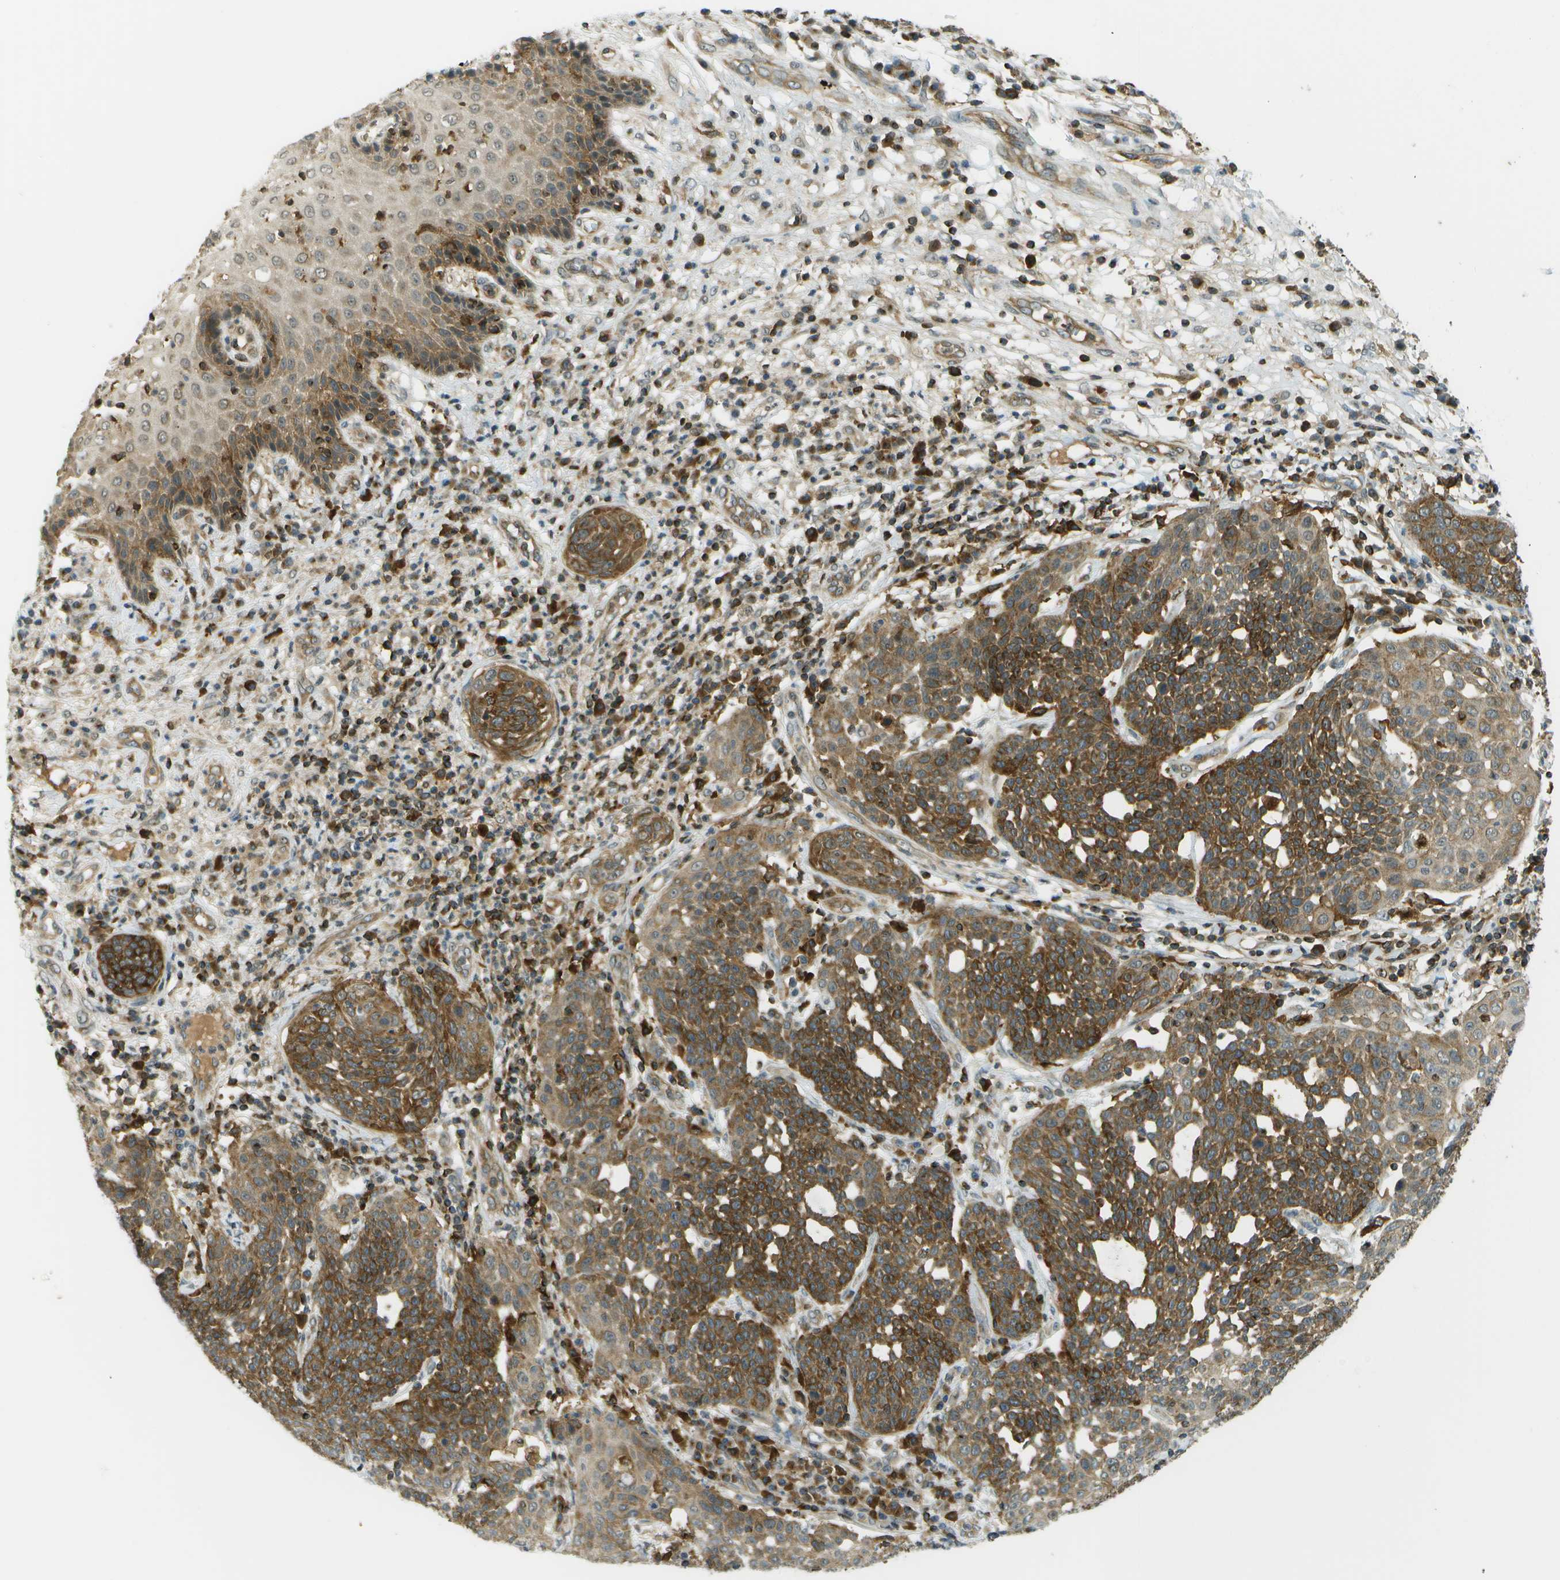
{"staining": {"intensity": "weak", "quantity": ">75%", "location": "cytoplasmic/membranous"}, "tissue": "cervical cancer", "cell_type": "Tumor cells", "image_type": "cancer", "snomed": [{"axis": "morphology", "description": "Squamous cell carcinoma, NOS"}, {"axis": "topography", "description": "Cervix"}], "caption": "Protein analysis of cervical squamous cell carcinoma tissue displays weak cytoplasmic/membranous expression in approximately >75% of tumor cells. Nuclei are stained in blue.", "gene": "TMTC1", "patient": {"sex": "female", "age": 34}}